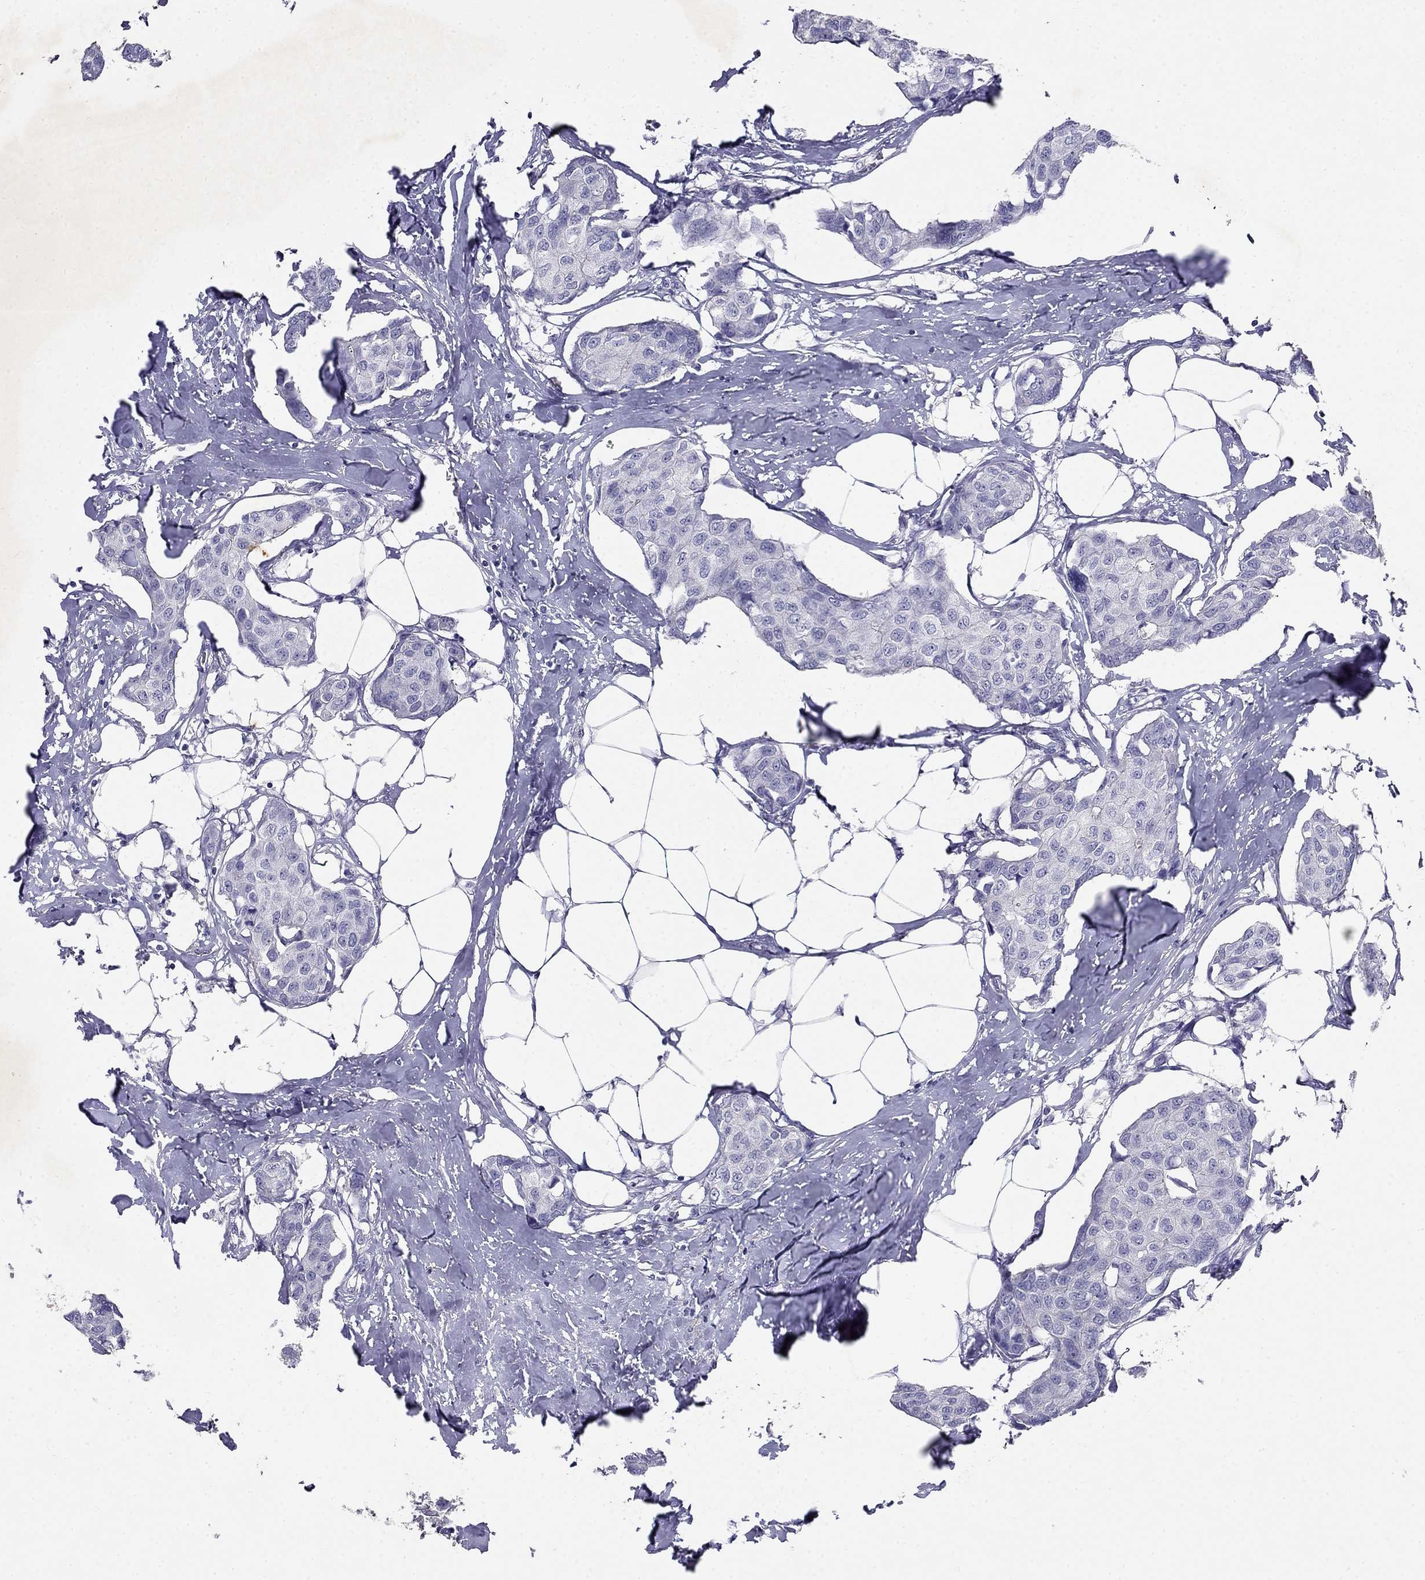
{"staining": {"intensity": "negative", "quantity": "none", "location": "none"}, "tissue": "breast cancer", "cell_type": "Tumor cells", "image_type": "cancer", "snomed": [{"axis": "morphology", "description": "Duct carcinoma"}, {"axis": "topography", "description": "Breast"}], "caption": "Tumor cells show no significant protein staining in breast cancer (infiltrating ductal carcinoma).", "gene": "LY6H", "patient": {"sex": "female", "age": 80}}